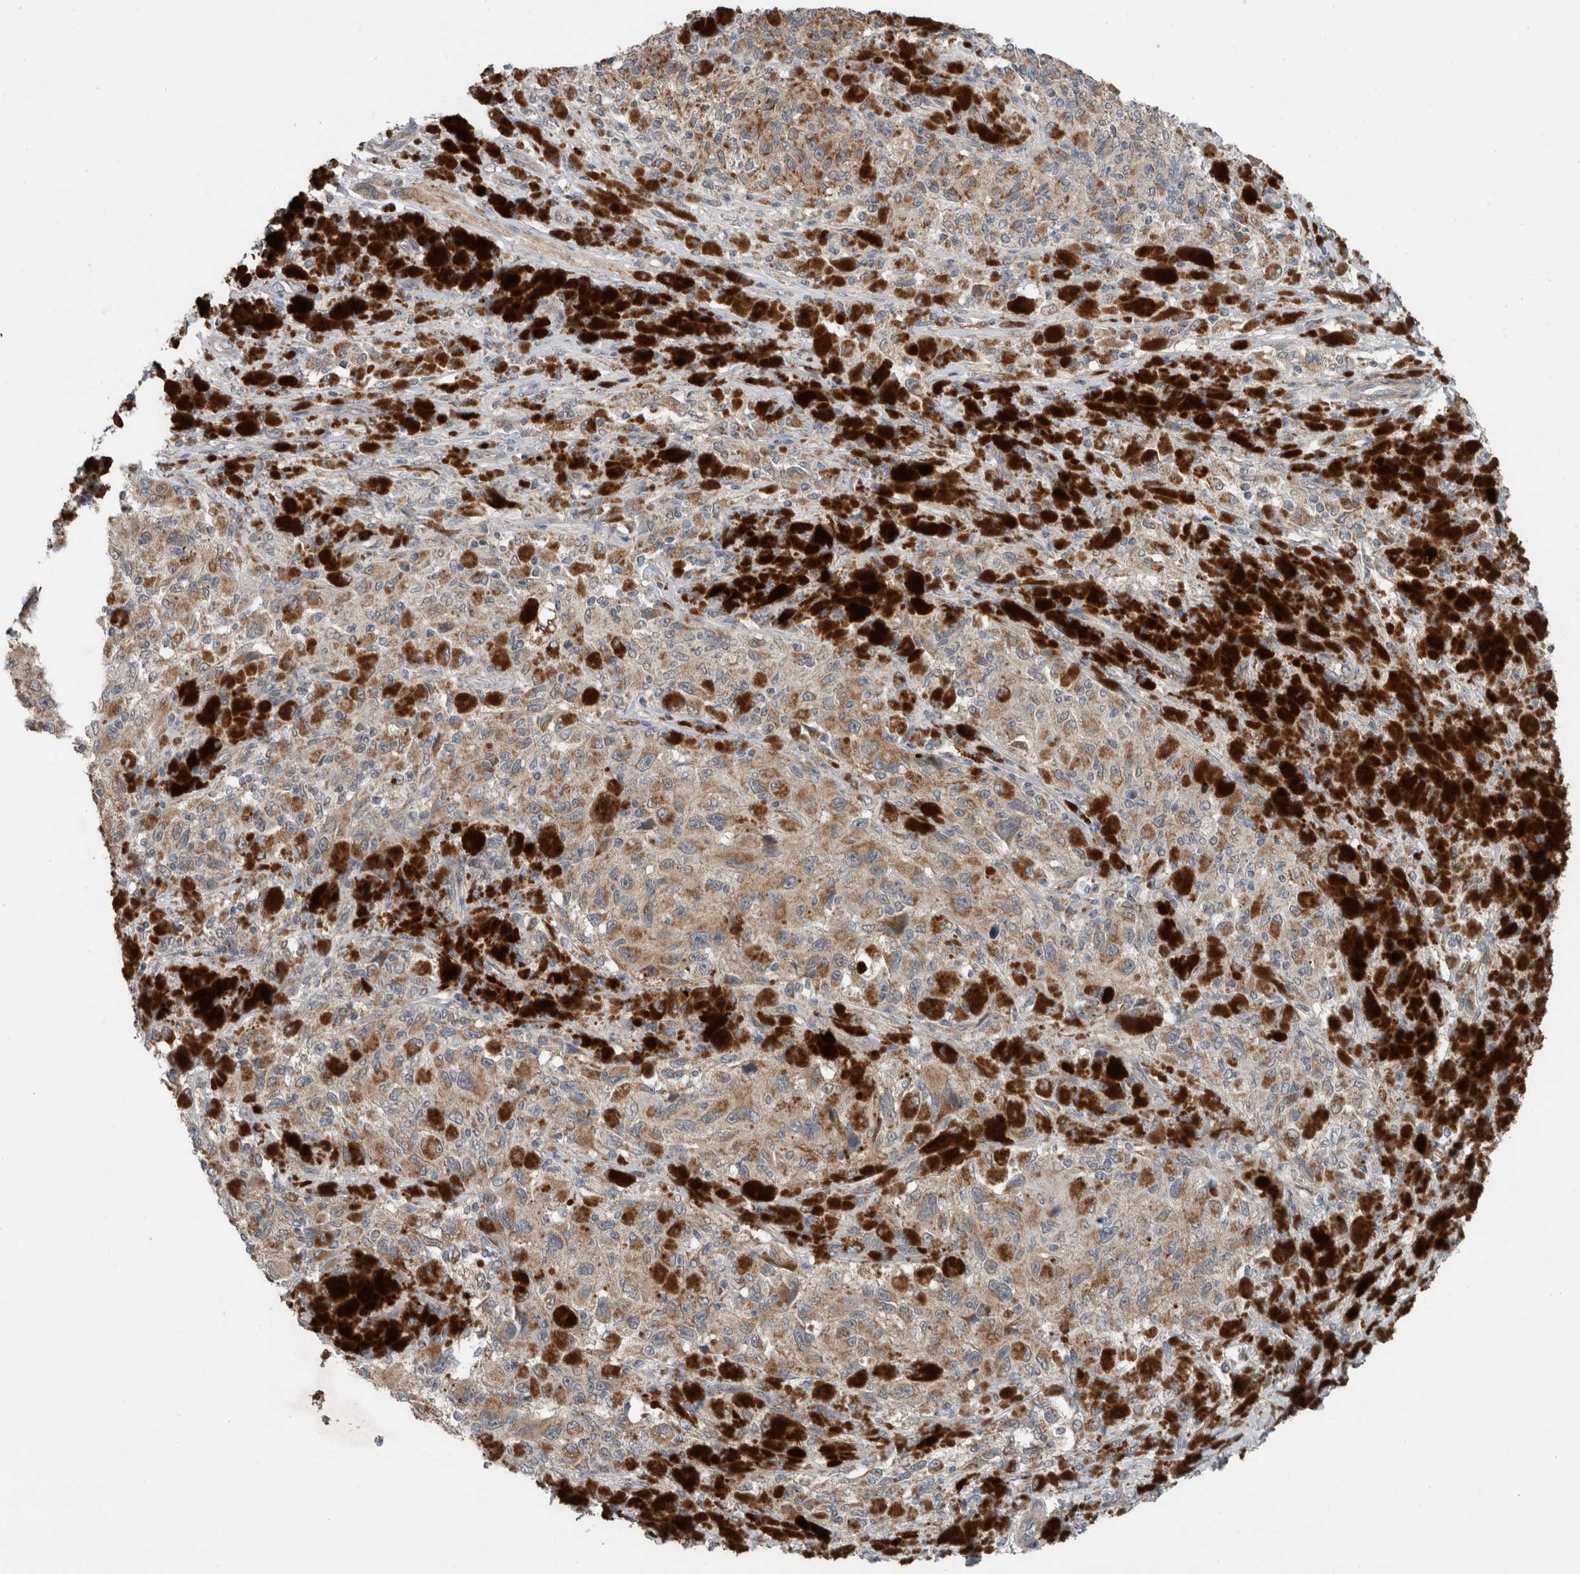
{"staining": {"intensity": "weak", "quantity": ">75%", "location": "cytoplasmic/membranous"}, "tissue": "melanoma", "cell_type": "Tumor cells", "image_type": "cancer", "snomed": [{"axis": "morphology", "description": "Malignant melanoma, NOS"}, {"axis": "topography", "description": "Skin"}], "caption": "Protein staining of malignant melanoma tissue displays weak cytoplasmic/membranous positivity in approximately >75% of tumor cells.", "gene": "GBA2", "patient": {"sex": "female", "age": 73}}